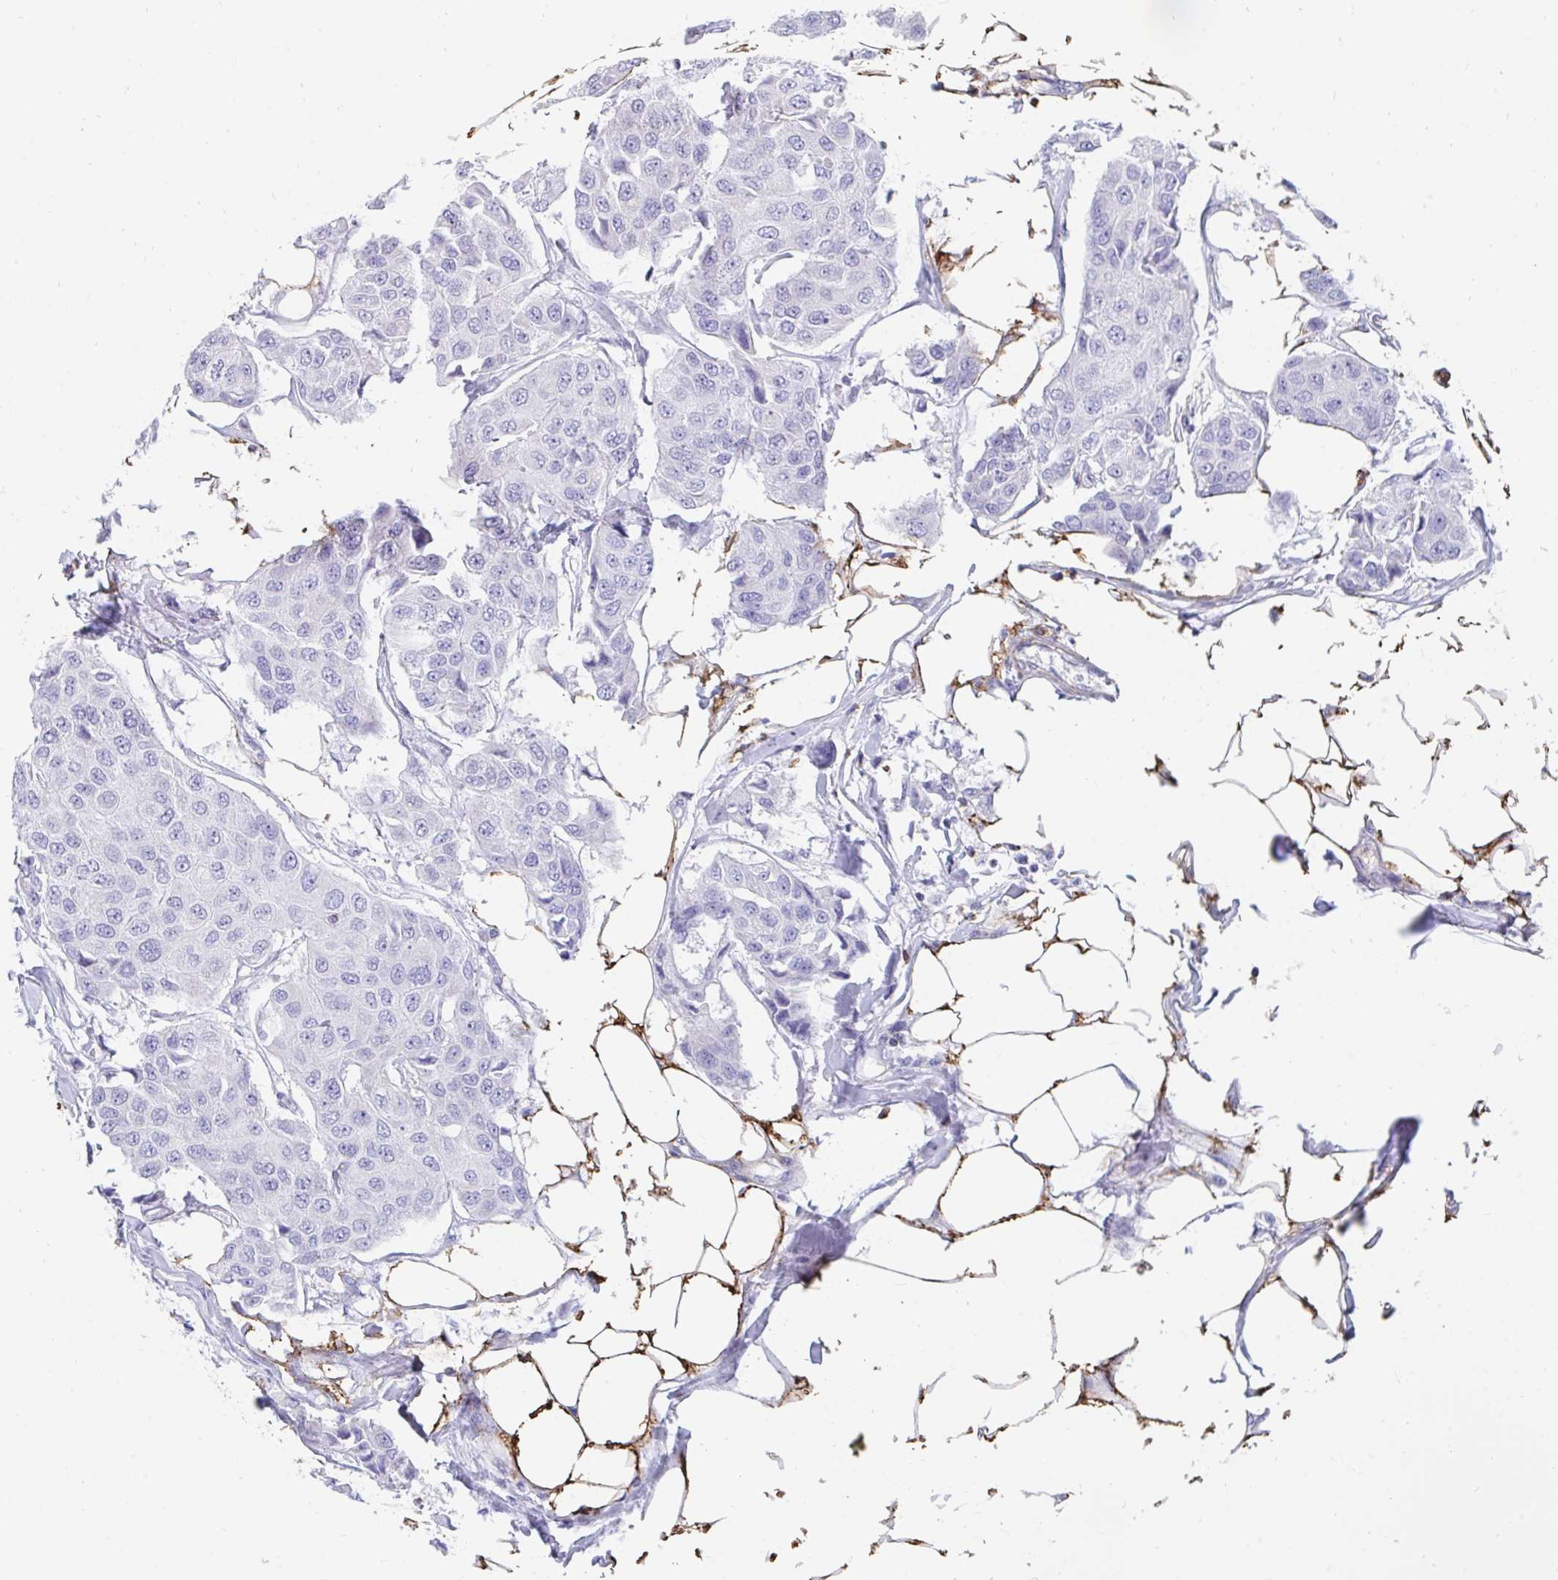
{"staining": {"intensity": "negative", "quantity": "none", "location": "none"}, "tissue": "breast cancer", "cell_type": "Tumor cells", "image_type": "cancer", "snomed": [{"axis": "morphology", "description": "Duct carcinoma"}, {"axis": "topography", "description": "Breast"}, {"axis": "topography", "description": "Lymph node"}], "caption": "Breast intraductal carcinoma was stained to show a protein in brown. There is no significant positivity in tumor cells.", "gene": "CD7", "patient": {"sex": "female", "age": 80}}